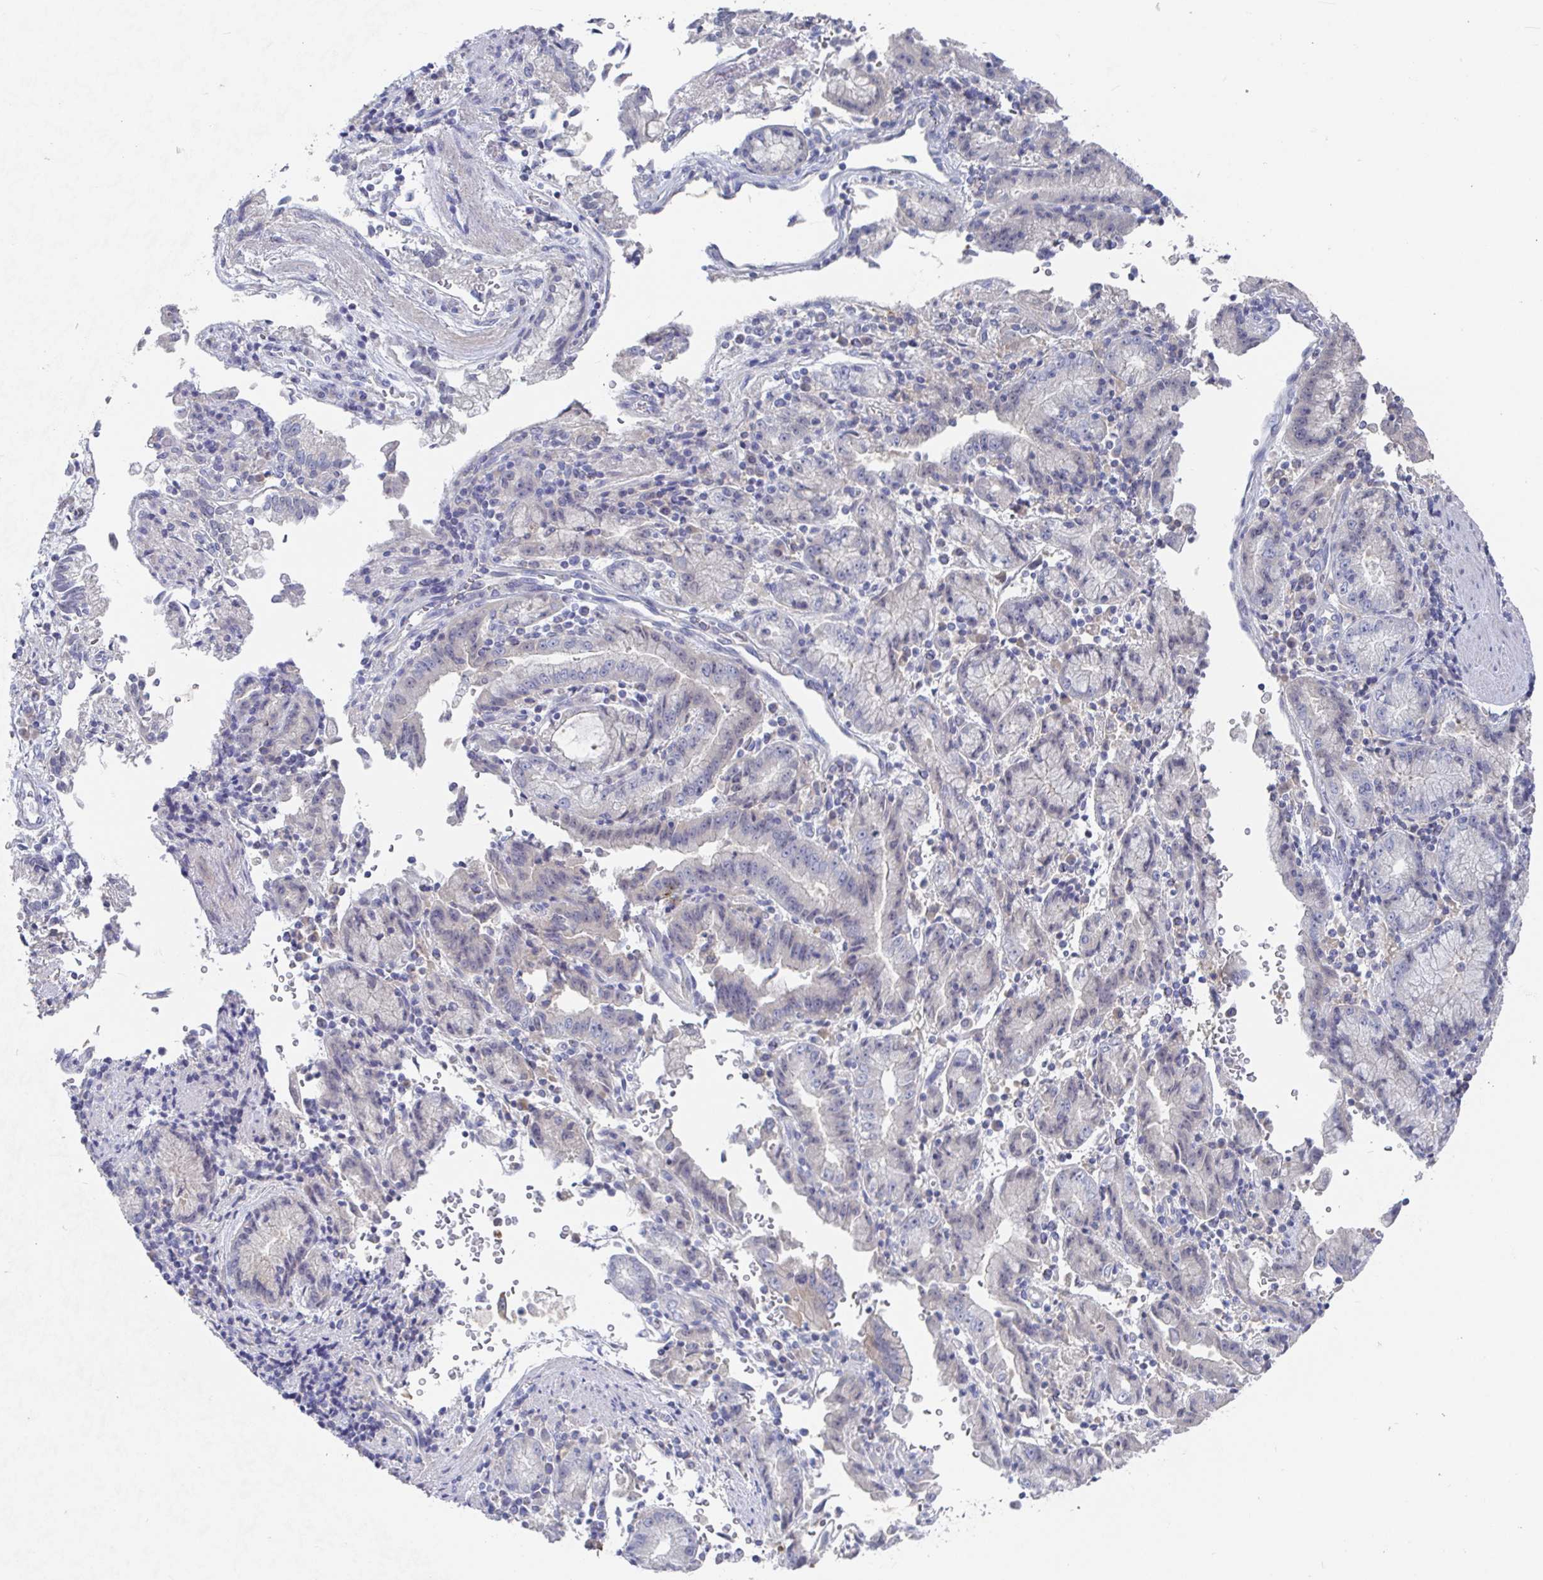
{"staining": {"intensity": "negative", "quantity": "none", "location": "none"}, "tissue": "stomach cancer", "cell_type": "Tumor cells", "image_type": "cancer", "snomed": [{"axis": "morphology", "description": "Adenocarcinoma, NOS"}, {"axis": "topography", "description": "Stomach"}], "caption": "An IHC image of stomach cancer (adenocarcinoma) is shown. There is no staining in tumor cells of stomach cancer (adenocarcinoma).", "gene": "GPR148", "patient": {"sex": "male", "age": 62}}